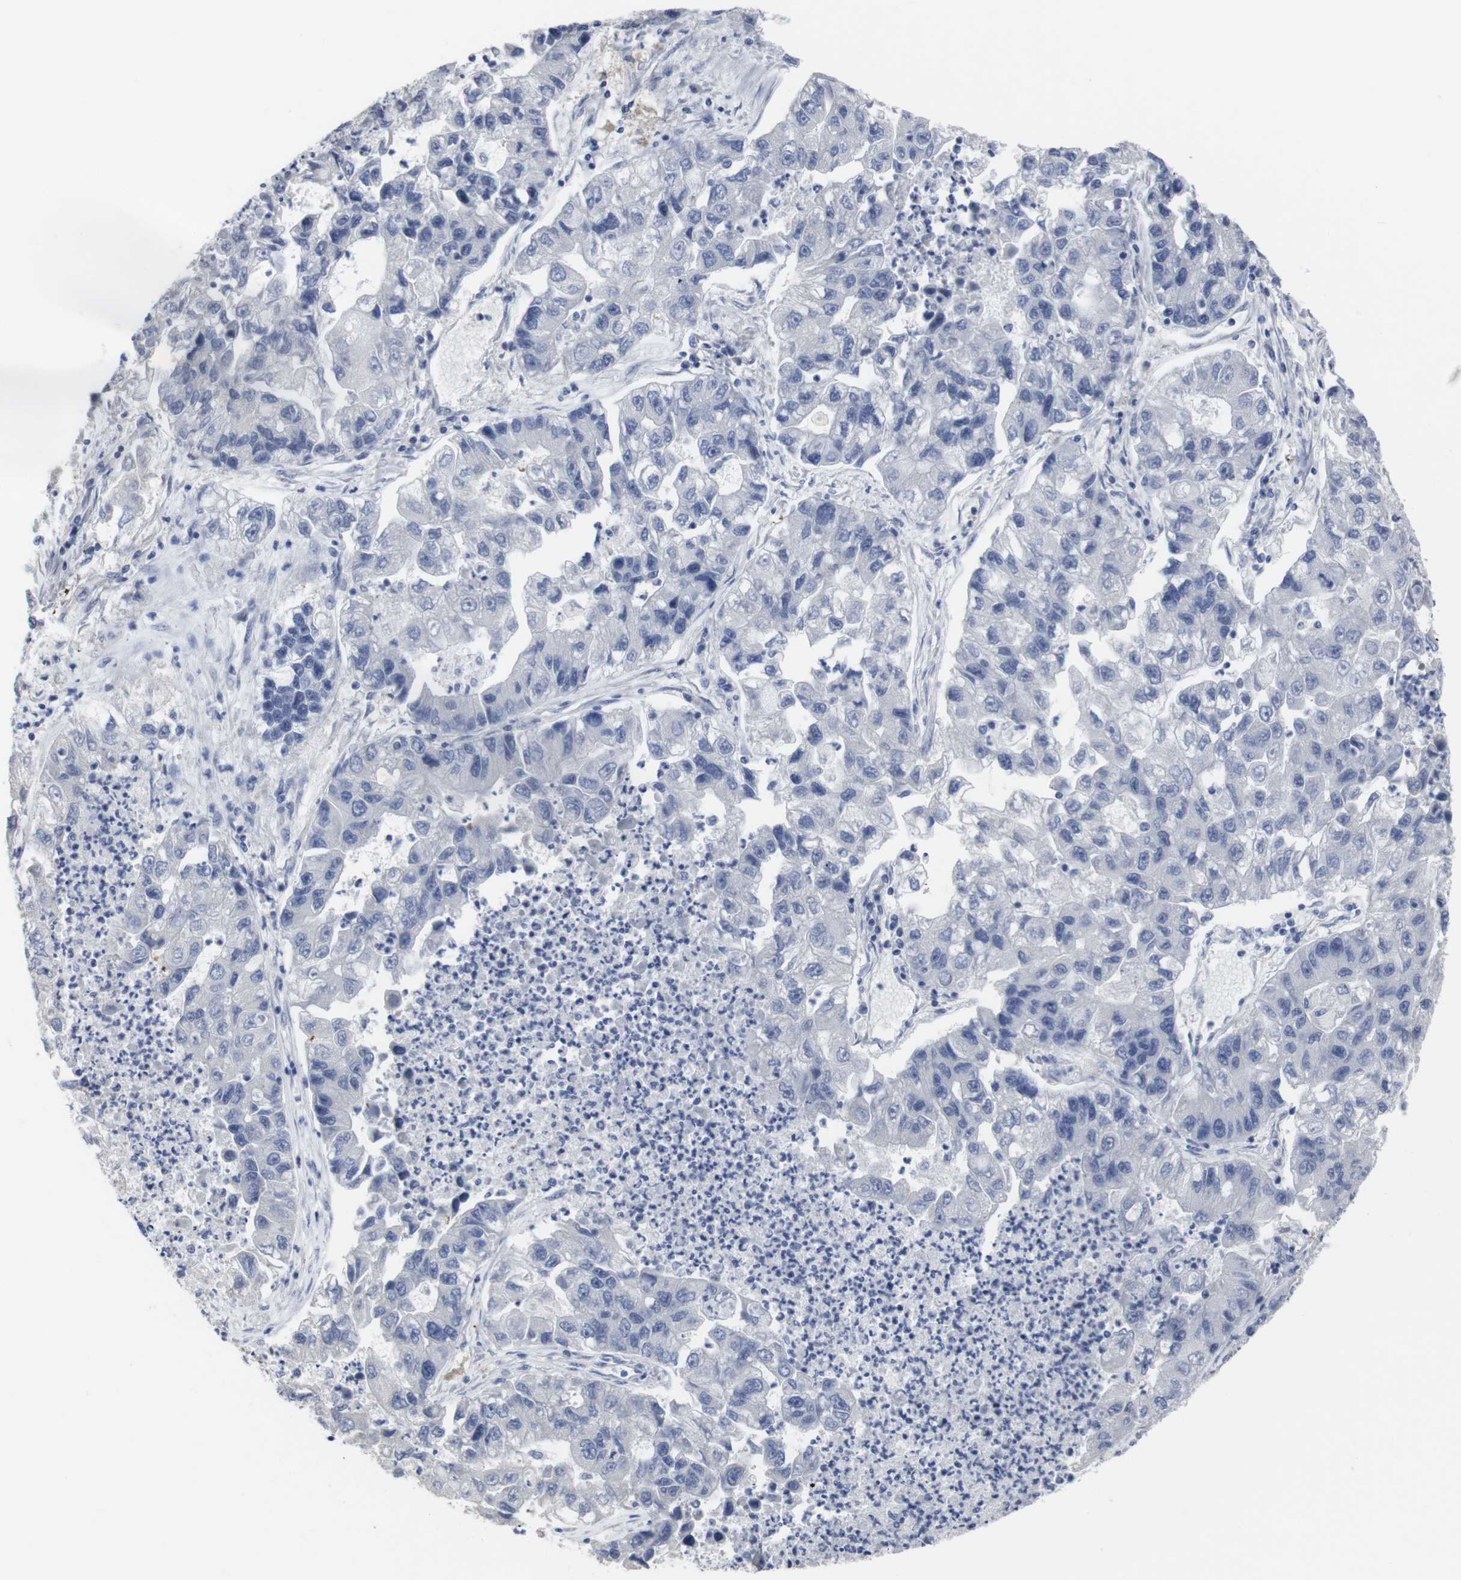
{"staining": {"intensity": "negative", "quantity": "none", "location": "none"}, "tissue": "lung cancer", "cell_type": "Tumor cells", "image_type": "cancer", "snomed": [{"axis": "morphology", "description": "Adenocarcinoma, NOS"}, {"axis": "topography", "description": "Lung"}], "caption": "Lung cancer (adenocarcinoma) was stained to show a protein in brown. There is no significant positivity in tumor cells.", "gene": "SNCG", "patient": {"sex": "female", "age": 51}}